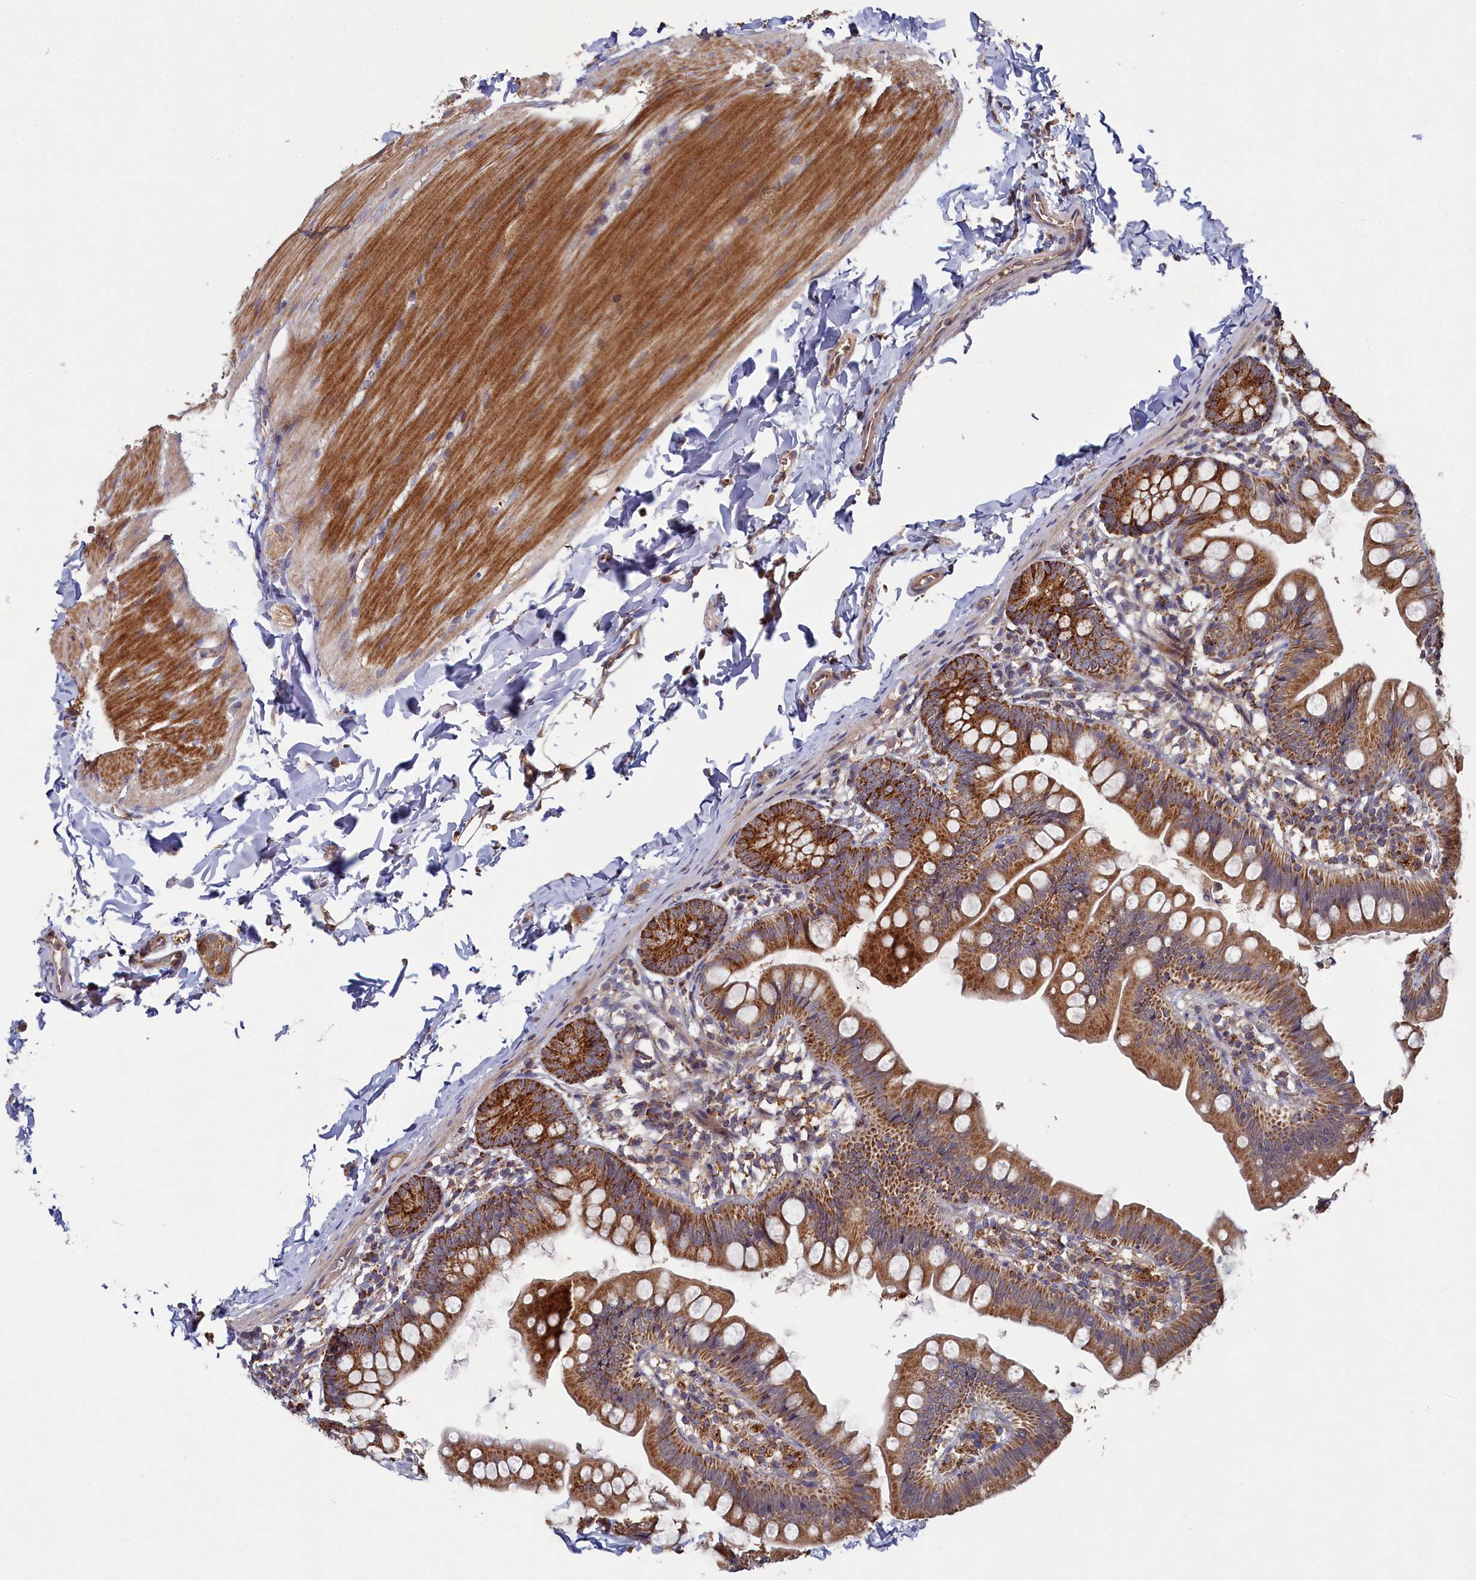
{"staining": {"intensity": "strong", "quantity": ">75%", "location": "cytoplasmic/membranous"}, "tissue": "small intestine", "cell_type": "Glandular cells", "image_type": "normal", "snomed": [{"axis": "morphology", "description": "Normal tissue, NOS"}, {"axis": "topography", "description": "Small intestine"}], "caption": "Benign small intestine exhibits strong cytoplasmic/membranous expression in about >75% of glandular cells, visualized by immunohistochemistry. The staining was performed using DAB (3,3'-diaminobenzidine), with brown indicating positive protein expression. Nuclei are stained blue with hematoxylin.", "gene": "HAUS2", "patient": {"sex": "male", "age": 7}}